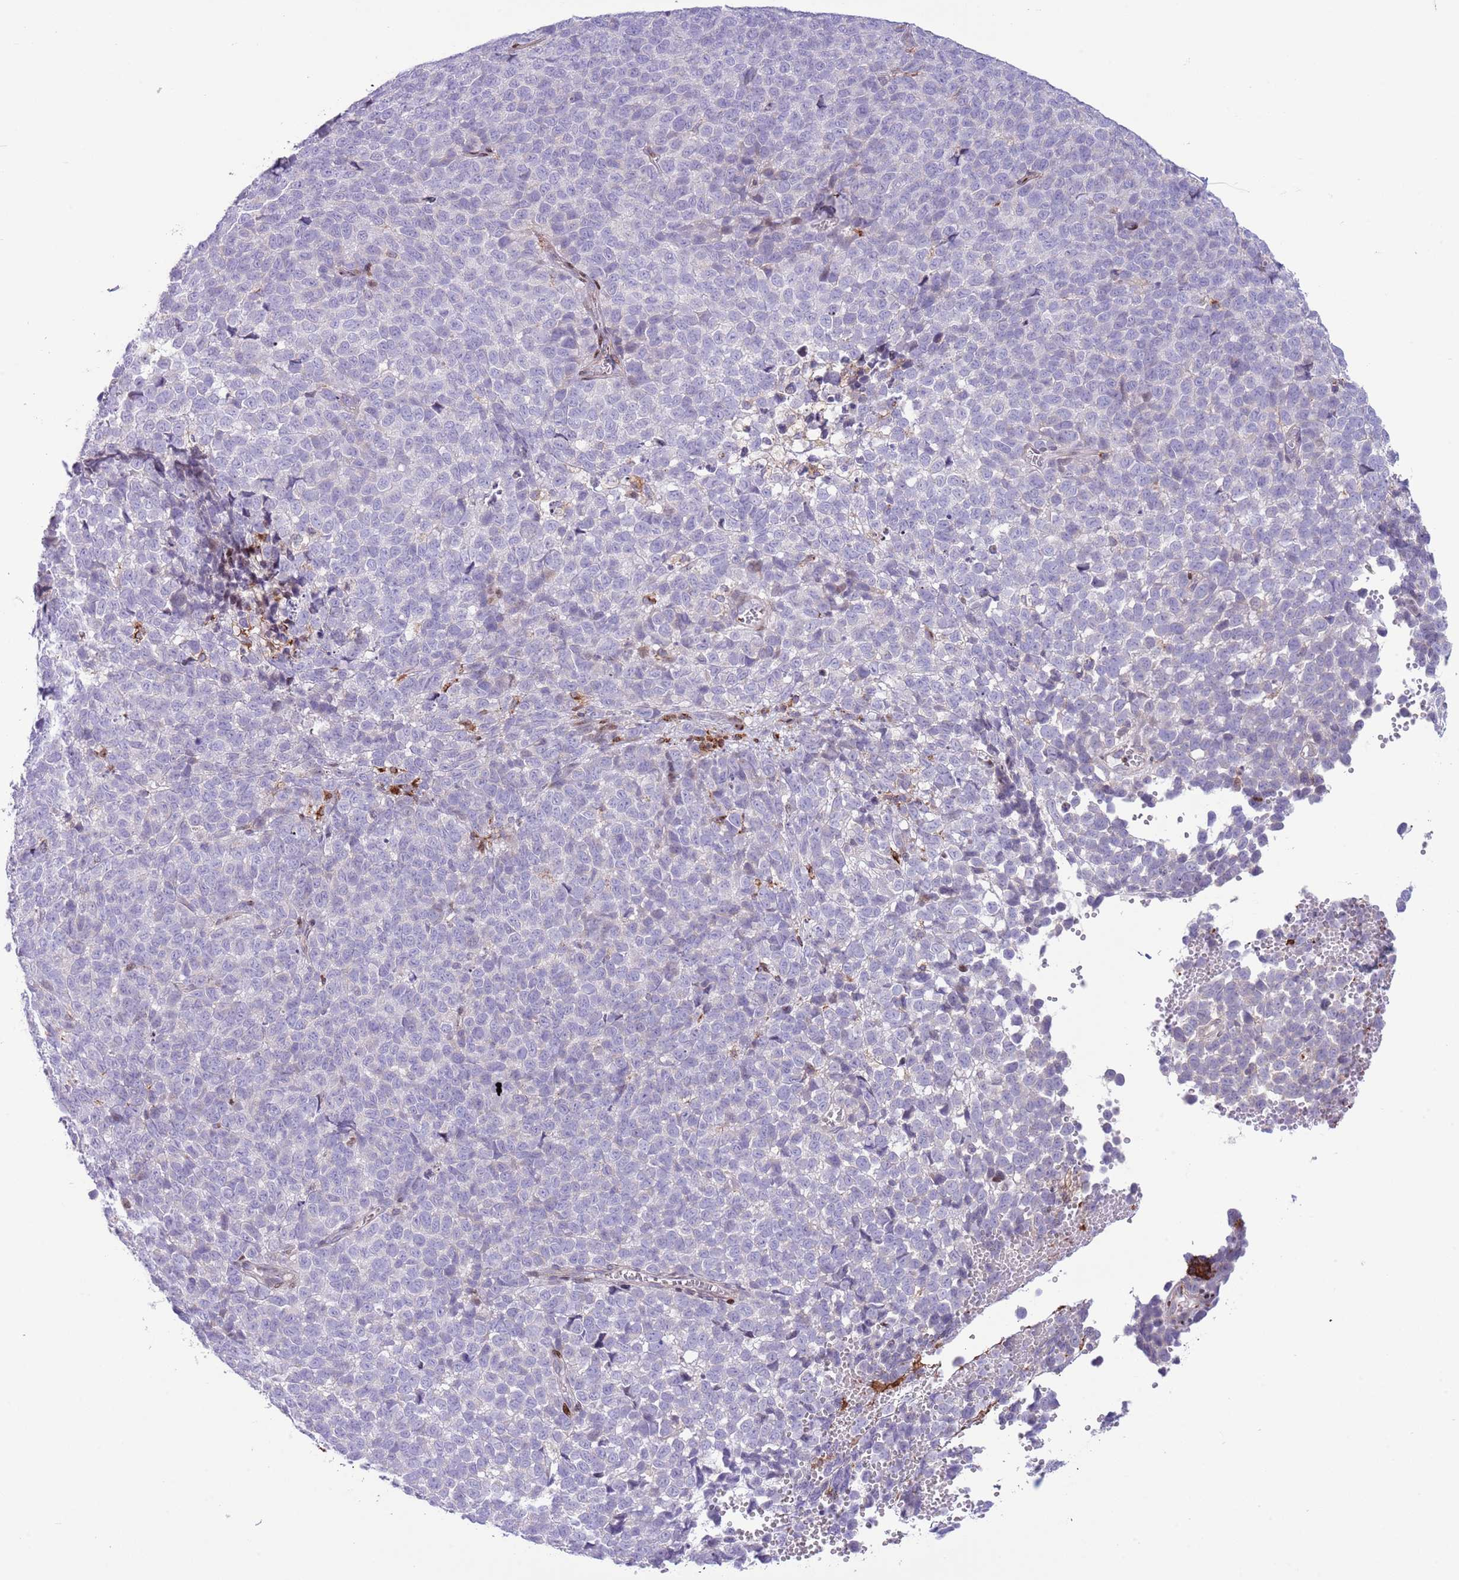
{"staining": {"intensity": "negative", "quantity": "none", "location": "none"}, "tissue": "melanoma", "cell_type": "Tumor cells", "image_type": "cancer", "snomed": [{"axis": "morphology", "description": "Malignant melanoma, NOS"}, {"axis": "topography", "description": "Nose, NOS"}], "caption": "Tumor cells show no significant protein positivity in malignant melanoma.", "gene": "ANO8", "patient": {"sex": "female", "age": 48}}